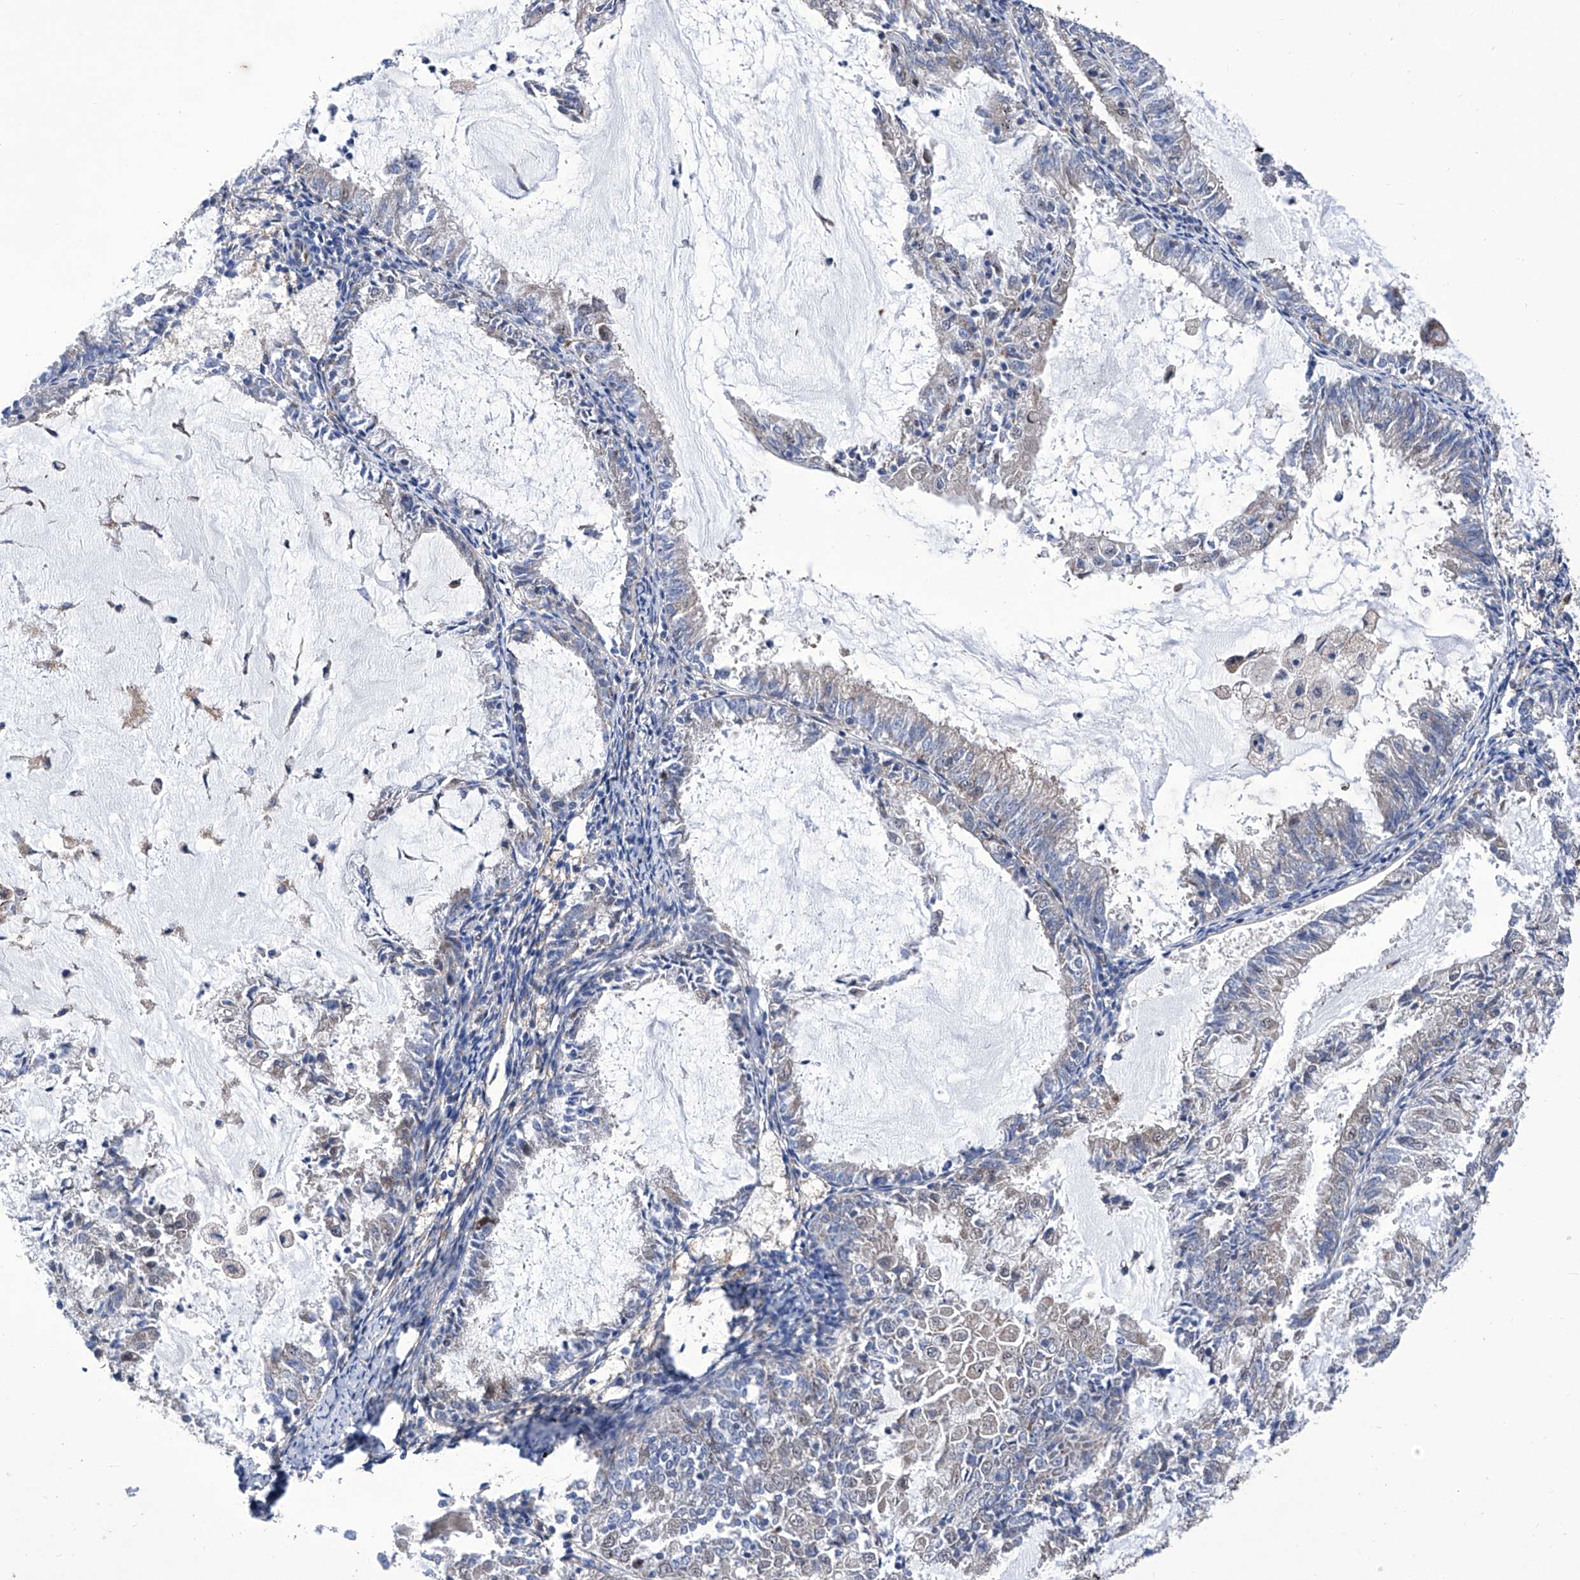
{"staining": {"intensity": "moderate", "quantity": "<25%", "location": "cytoplasmic/membranous"}, "tissue": "endometrial cancer", "cell_type": "Tumor cells", "image_type": "cancer", "snomed": [{"axis": "morphology", "description": "Adenocarcinoma, NOS"}, {"axis": "topography", "description": "Endometrium"}], "caption": "Immunohistochemistry (IHC) photomicrograph of neoplastic tissue: endometrial cancer (adenocarcinoma) stained using immunohistochemistry demonstrates low levels of moderate protein expression localized specifically in the cytoplasmic/membranous of tumor cells, appearing as a cytoplasmic/membranous brown color.", "gene": "KTI12", "patient": {"sex": "female", "age": 57}}